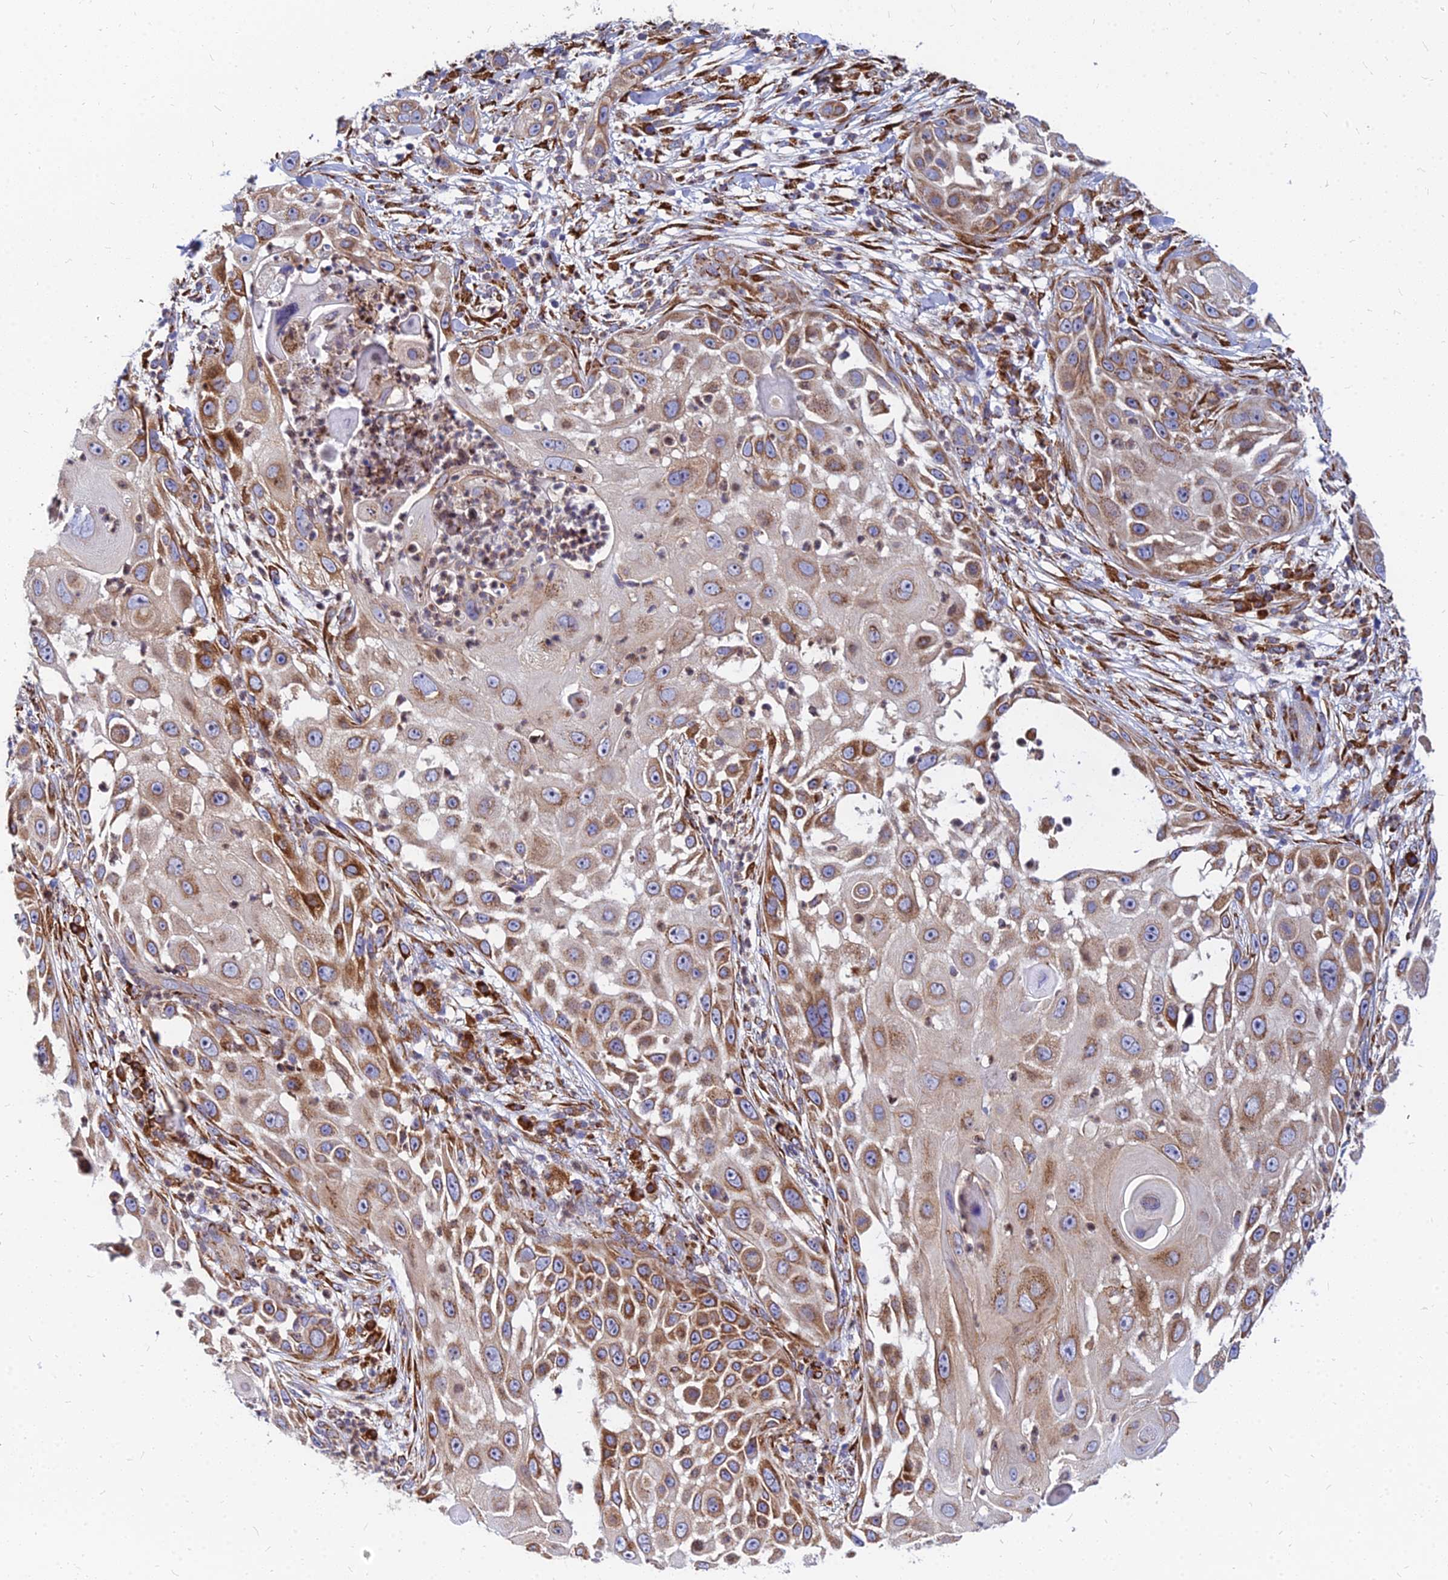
{"staining": {"intensity": "moderate", "quantity": ">75%", "location": "cytoplasmic/membranous"}, "tissue": "skin cancer", "cell_type": "Tumor cells", "image_type": "cancer", "snomed": [{"axis": "morphology", "description": "Squamous cell carcinoma, NOS"}, {"axis": "topography", "description": "Skin"}], "caption": "DAB immunohistochemical staining of skin cancer (squamous cell carcinoma) shows moderate cytoplasmic/membranous protein staining in about >75% of tumor cells.", "gene": "CCT6B", "patient": {"sex": "female", "age": 44}}